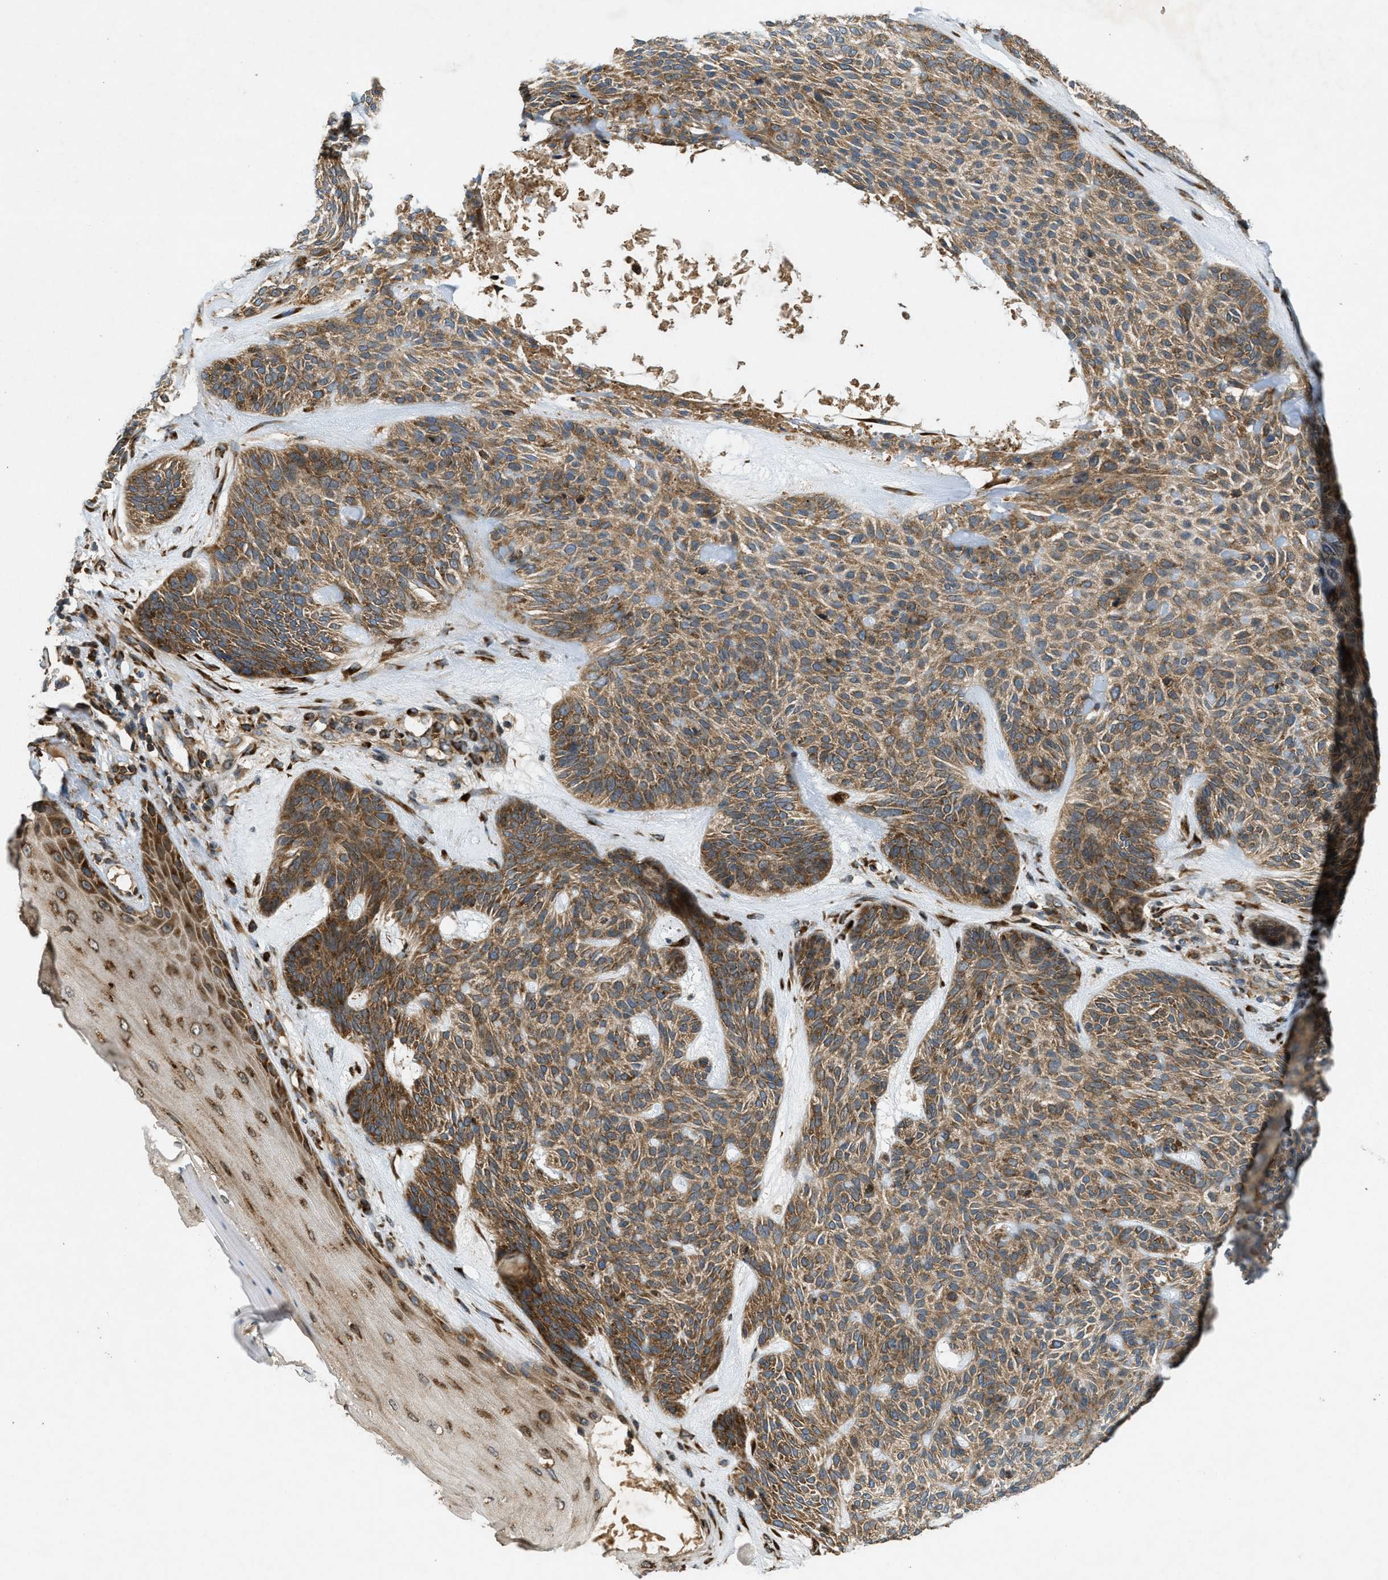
{"staining": {"intensity": "moderate", "quantity": ">75%", "location": "cytoplasmic/membranous"}, "tissue": "skin cancer", "cell_type": "Tumor cells", "image_type": "cancer", "snomed": [{"axis": "morphology", "description": "Basal cell carcinoma"}, {"axis": "topography", "description": "Skin"}], "caption": "Skin cancer stained with a protein marker exhibits moderate staining in tumor cells.", "gene": "PCDH18", "patient": {"sex": "male", "age": 55}}